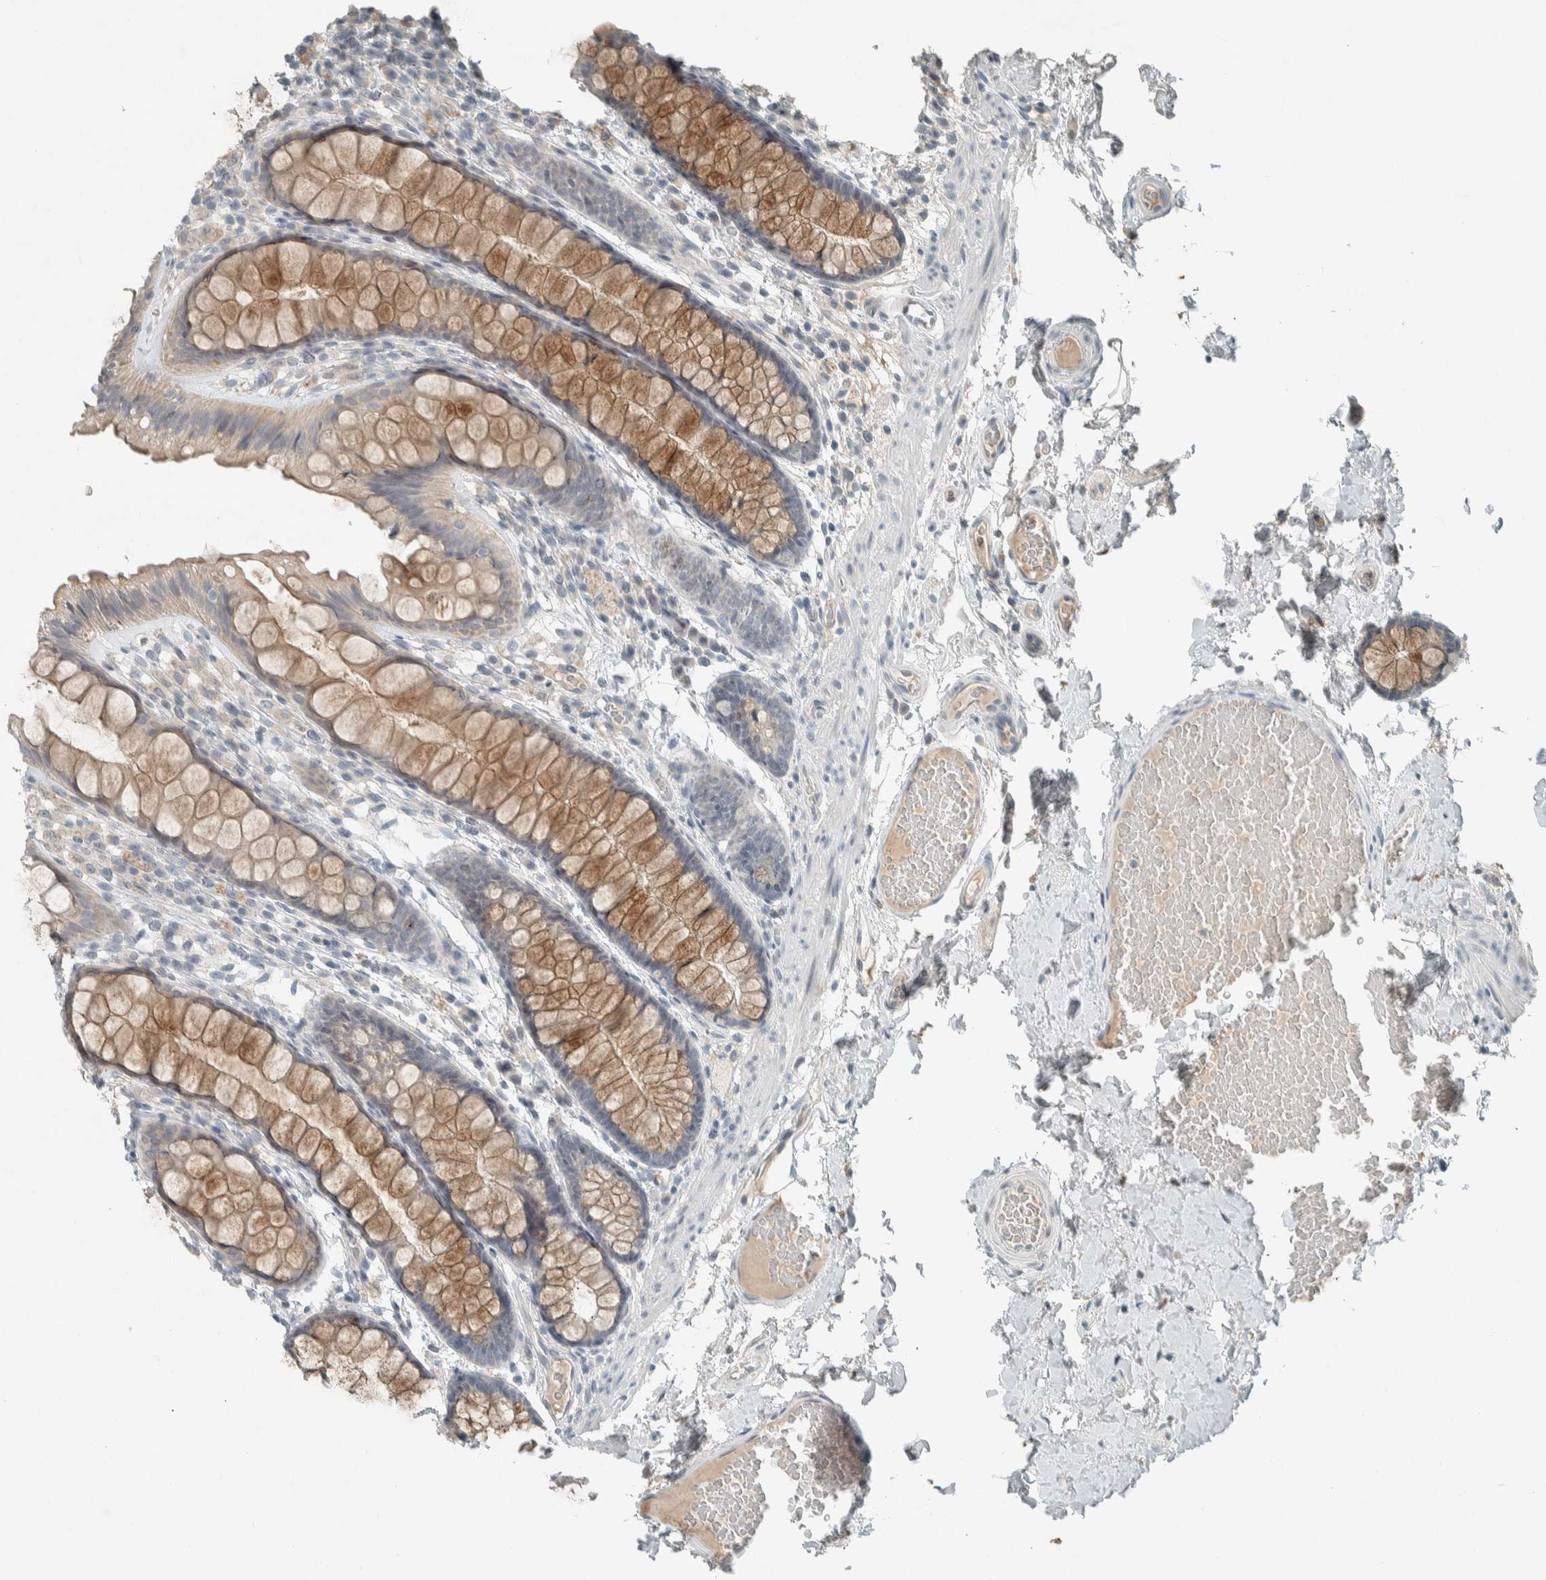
{"staining": {"intensity": "negative", "quantity": "none", "location": "none"}, "tissue": "colon", "cell_type": "Endothelial cells", "image_type": "normal", "snomed": [{"axis": "morphology", "description": "Normal tissue, NOS"}, {"axis": "topography", "description": "Colon"}], "caption": "Histopathology image shows no protein positivity in endothelial cells of benign colon. The staining was performed using DAB to visualize the protein expression in brown, while the nuclei were stained in blue with hematoxylin (Magnification: 20x).", "gene": "CERCAM", "patient": {"sex": "female", "age": 56}}